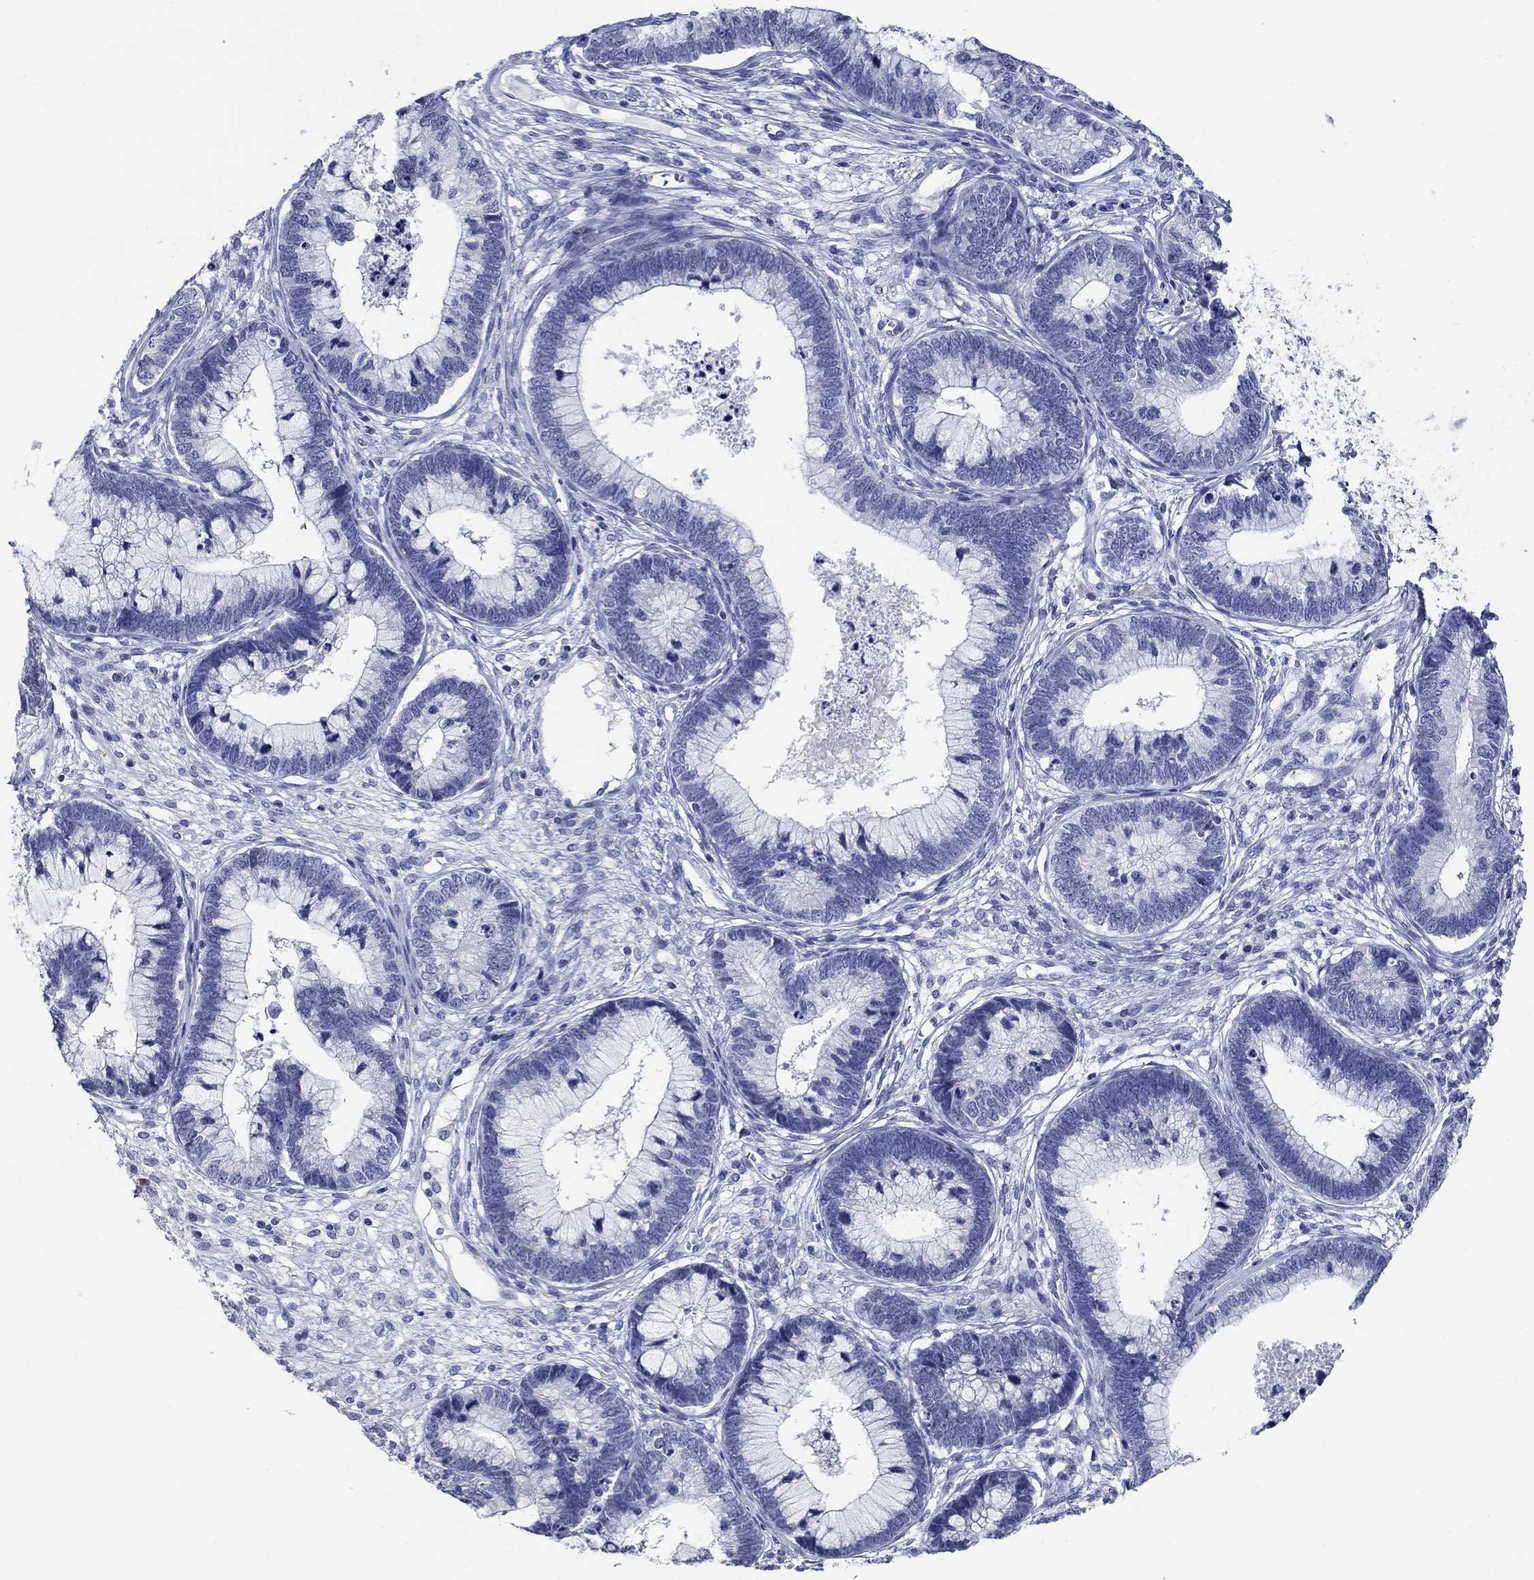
{"staining": {"intensity": "negative", "quantity": "none", "location": "none"}, "tissue": "cervical cancer", "cell_type": "Tumor cells", "image_type": "cancer", "snomed": [{"axis": "morphology", "description": "Adenocarcinoma, NOS"}, {"axis": "topography", "description": "Cervix"}], "caption": "A high-resolution image shows IHC staining of cervical adenocarcinoma, which demonstrates no significant staining in tumor cells.", "gene": "POU5F1", "patient": {"sex": "female", "age": 44}}